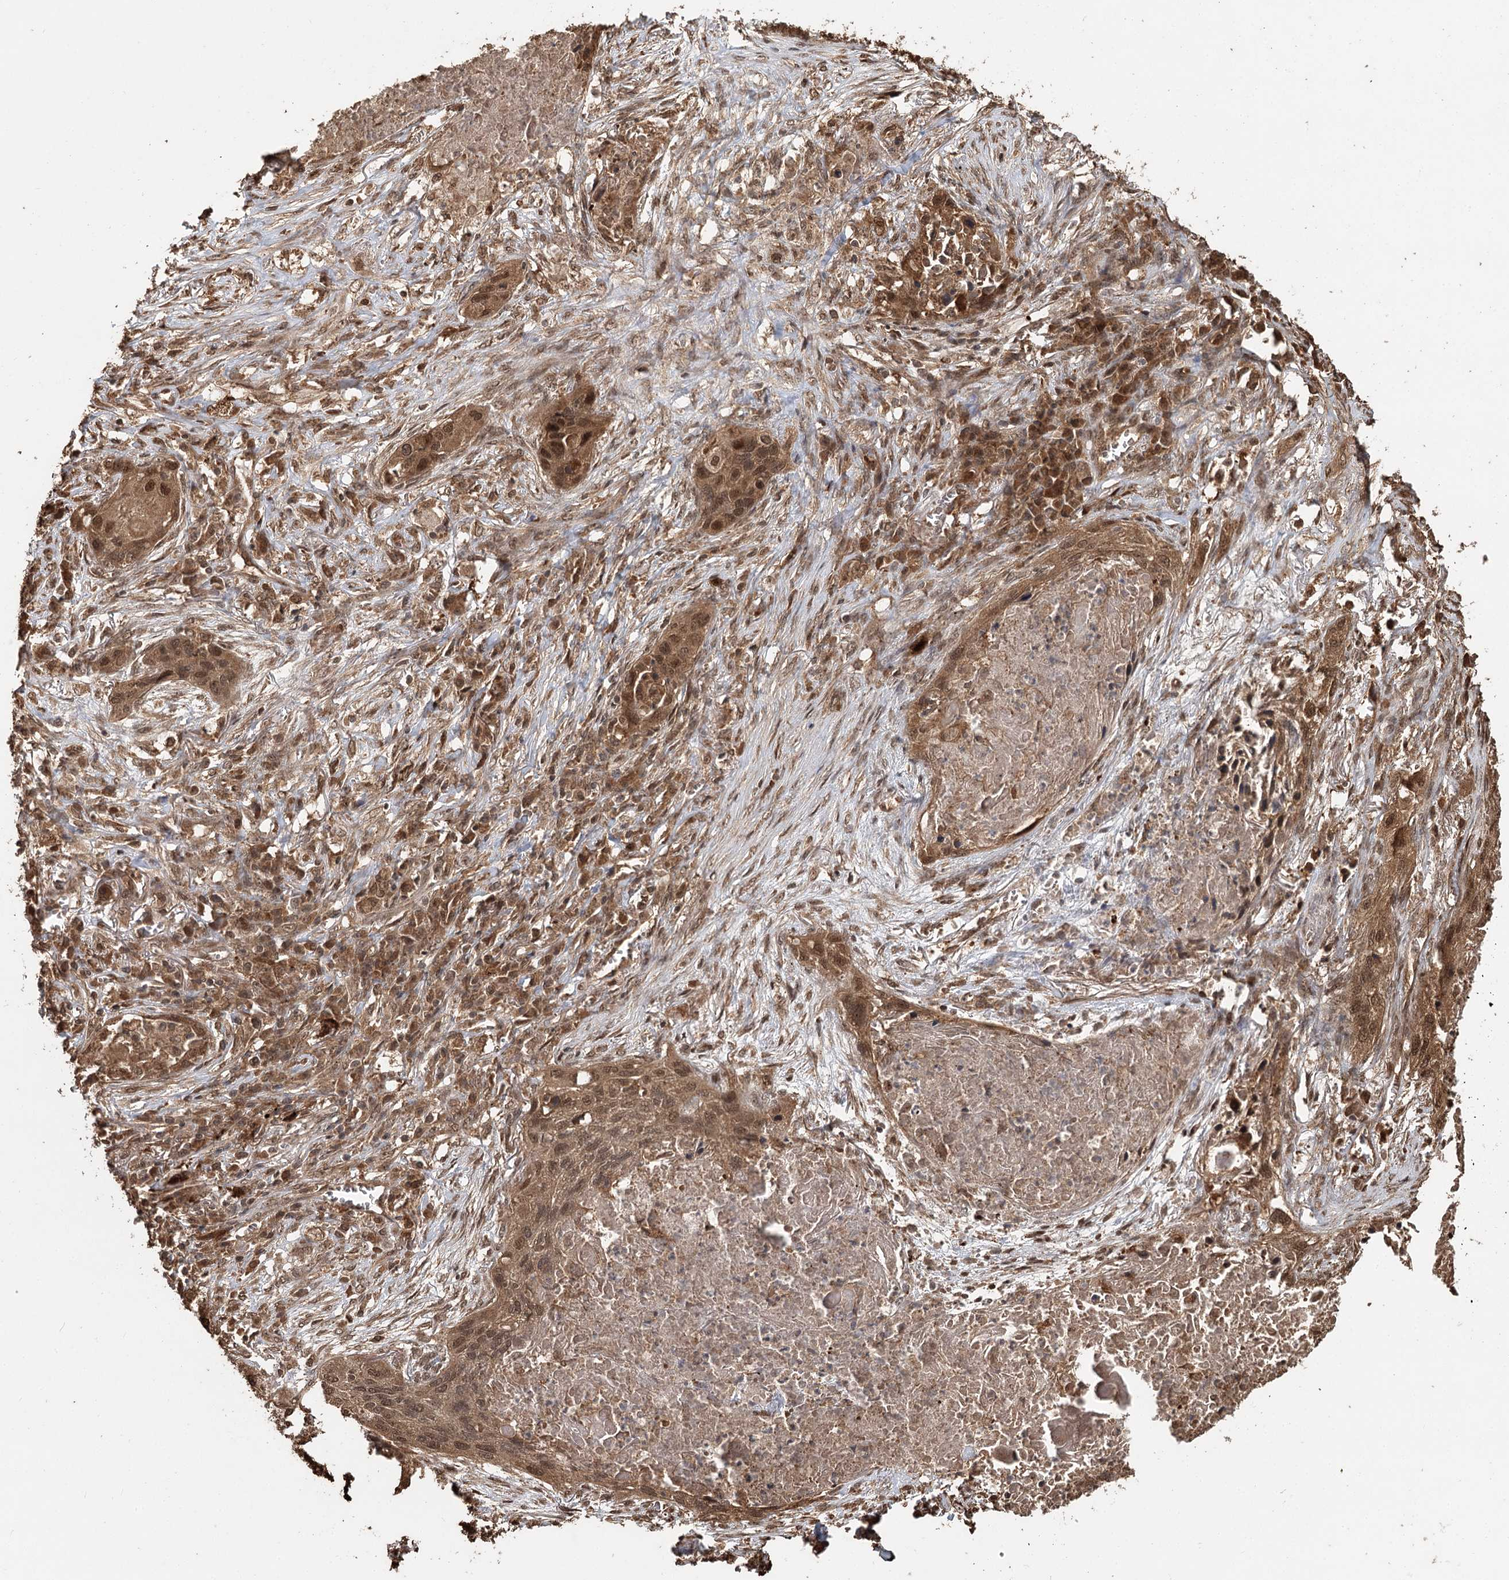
{"staining": {"intensity": "moderate", "quantity": ">75%", "location": "cytoplasmic/membranous,nuclear"}, "tissue": "lung cancer", "cell_type": "Tumor cells", "image_type": "cancer", "snomed": [{"axis": "morphology", "description": "Squamous cell carcinoma, NOS"}, {"axis": "topography", "description": "Lung"}], "caption": "Moderate cytoplasmic/membranous and nuclear protein staining is identified in approximately >75% of tumor cells in lung squamous cell carcinoma.", "gene": "N6AMT1", "patient": {"sex": "female", "age": 63}}